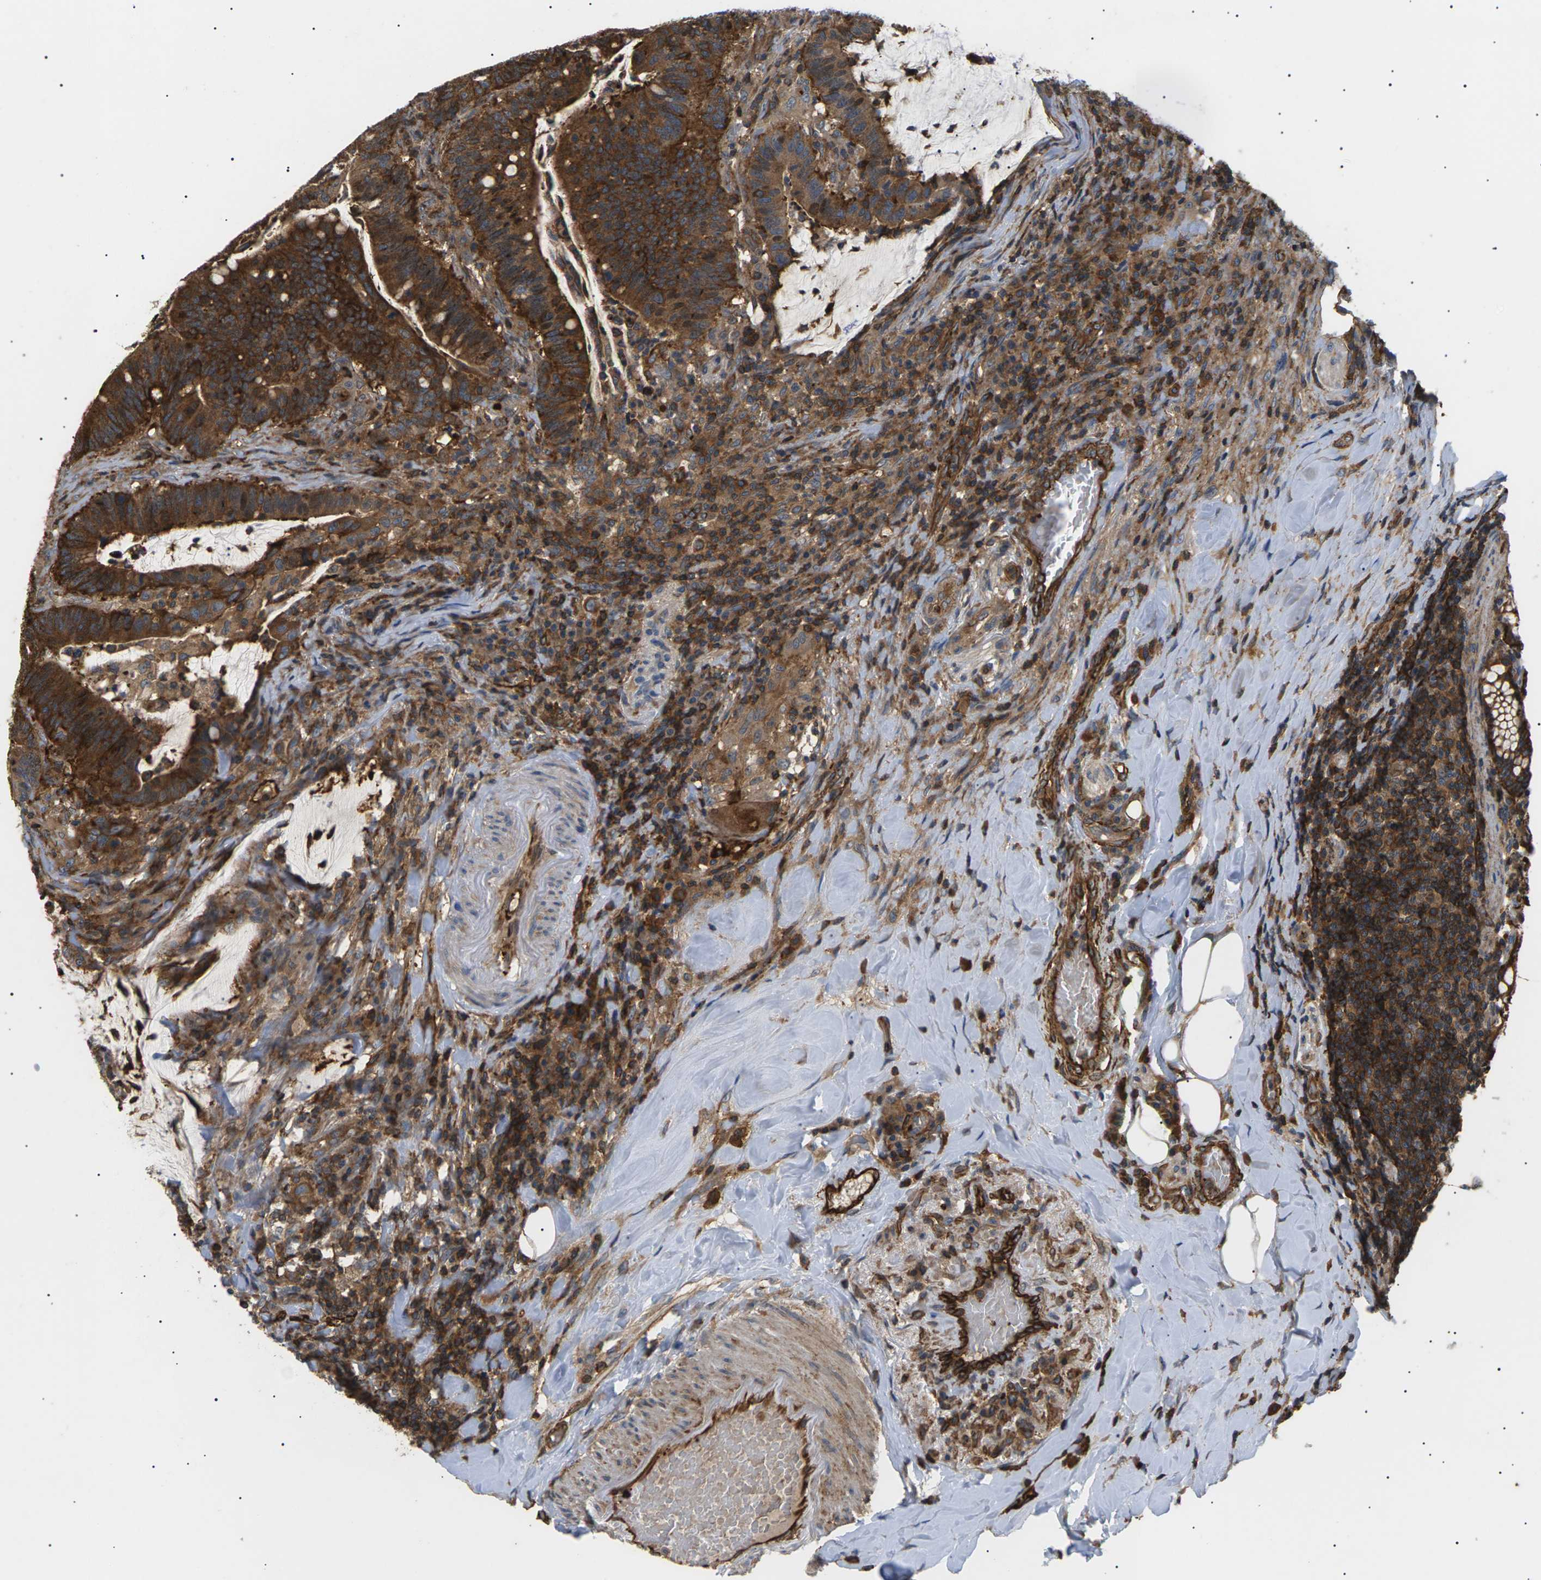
{"staining": {"intensity": "strong", "quantity": ">75%", "location": "cytoplasmic/membranous"}, "tissue": "colorectal cancer", "cell_type": "Tumor cells", "image_type": "cancer", "snomed": [{"axis": "morphology", "description": "Normal tissue, NOS"}, {"axis": "morphology", "description": "Adenocarcinoma, NOS"}, {"axis": "topography", "description": "Colon"}], "caption": "High-power microscopy captured an IHC image of colorectal cancer, revealing strong cytoplasmic/membranous staining in about >75% of tumor cells.", "gene": "TMTC4", "patient": {"sex": "female", "age": 66}}